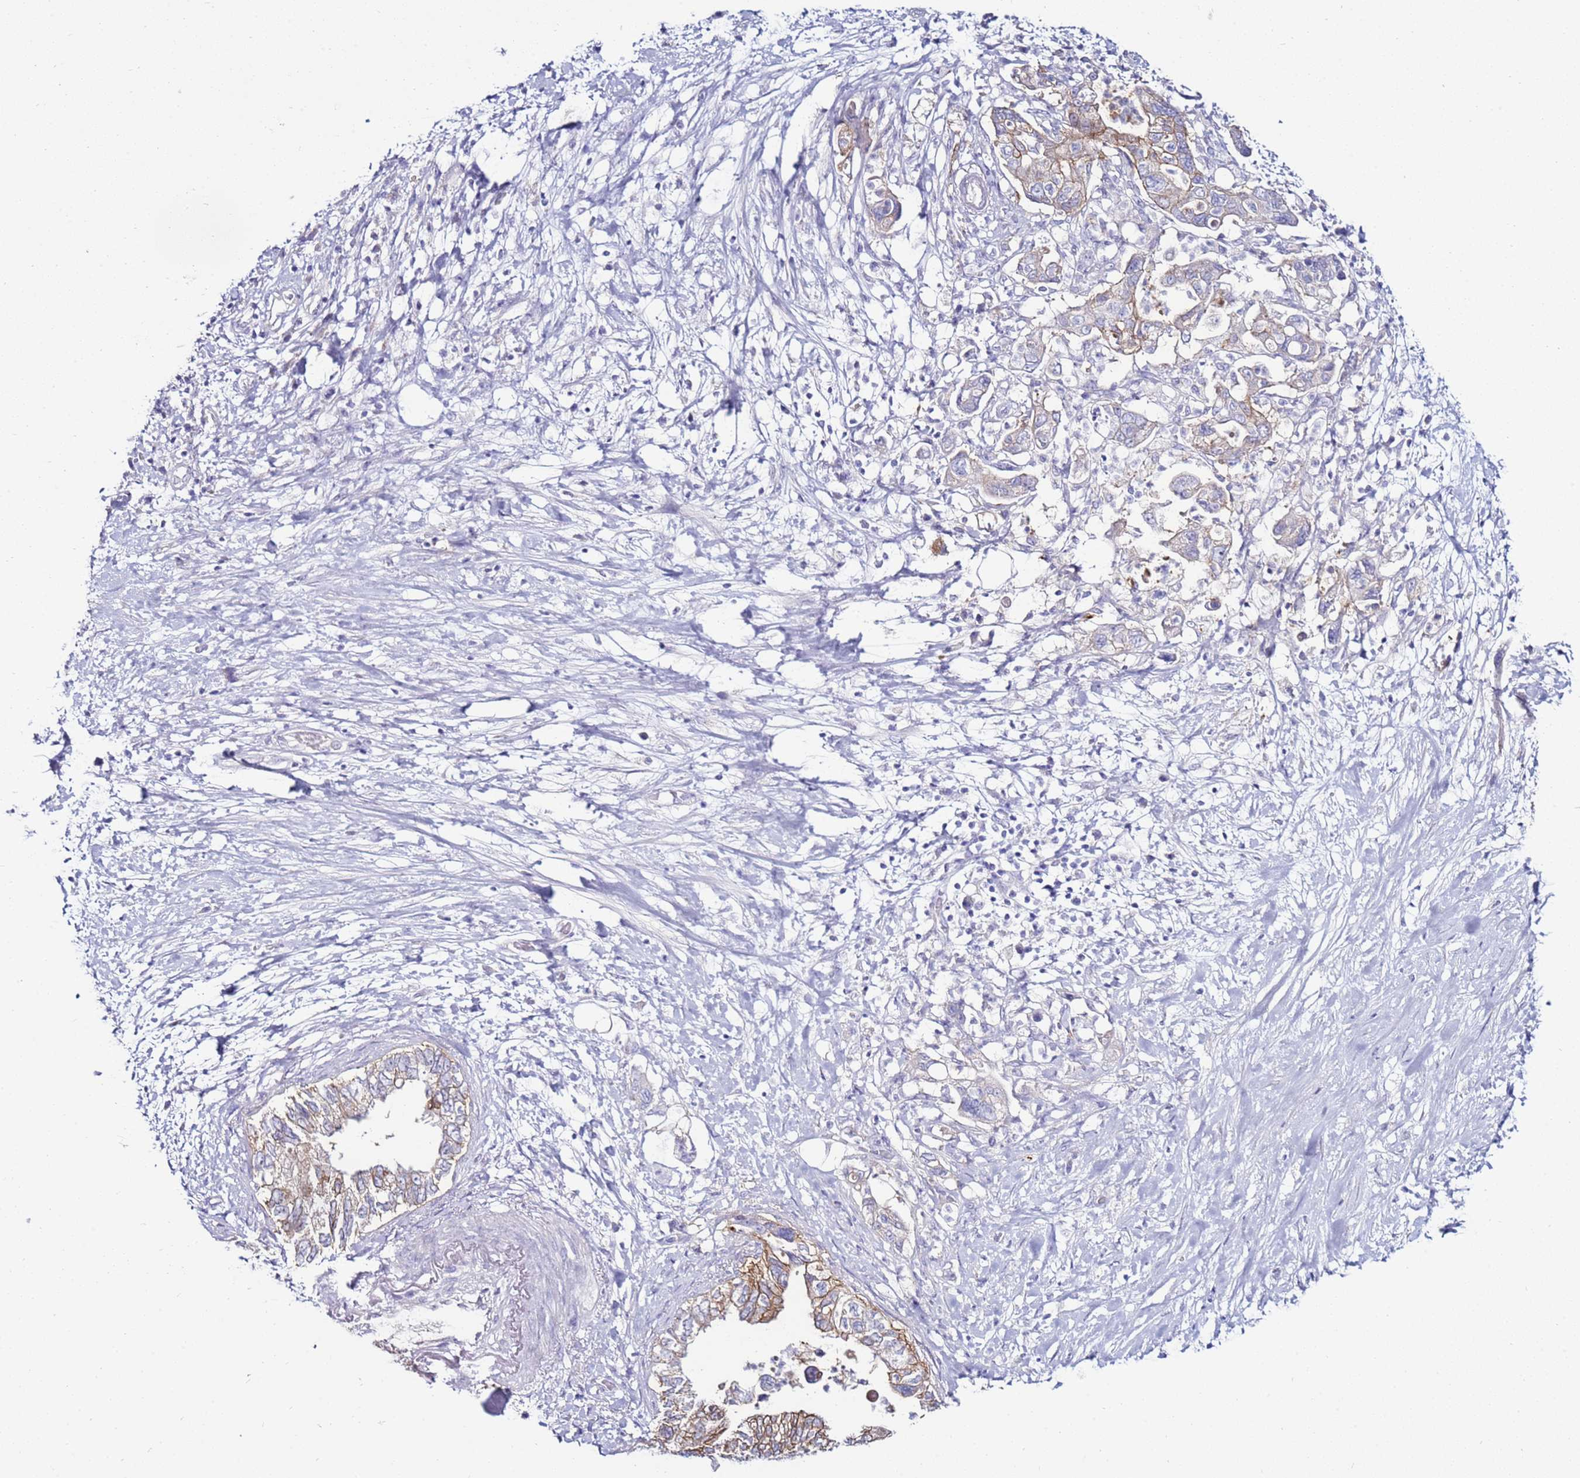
{"staining": {"intensity": "moderate", "quantity": "25%-75%", "location": "cytoplasmic/membranous"}, "tissue": "pancreatic cancer", "cell_type": "Tumor cells", "image_type": "cancer", "snomed": [{"axis": "morphology", "description": "Adenocarcinoma, NOS"}, {"axis": "topography", "description": "Pancreas"}], "caption": "Pancreatic cancer stained for a protein demonstrates moderate cytoplasmic/membranous positivity in tumor cells.", "gene": "GPN3", "patient": {"sex": "female", "age": 73}}